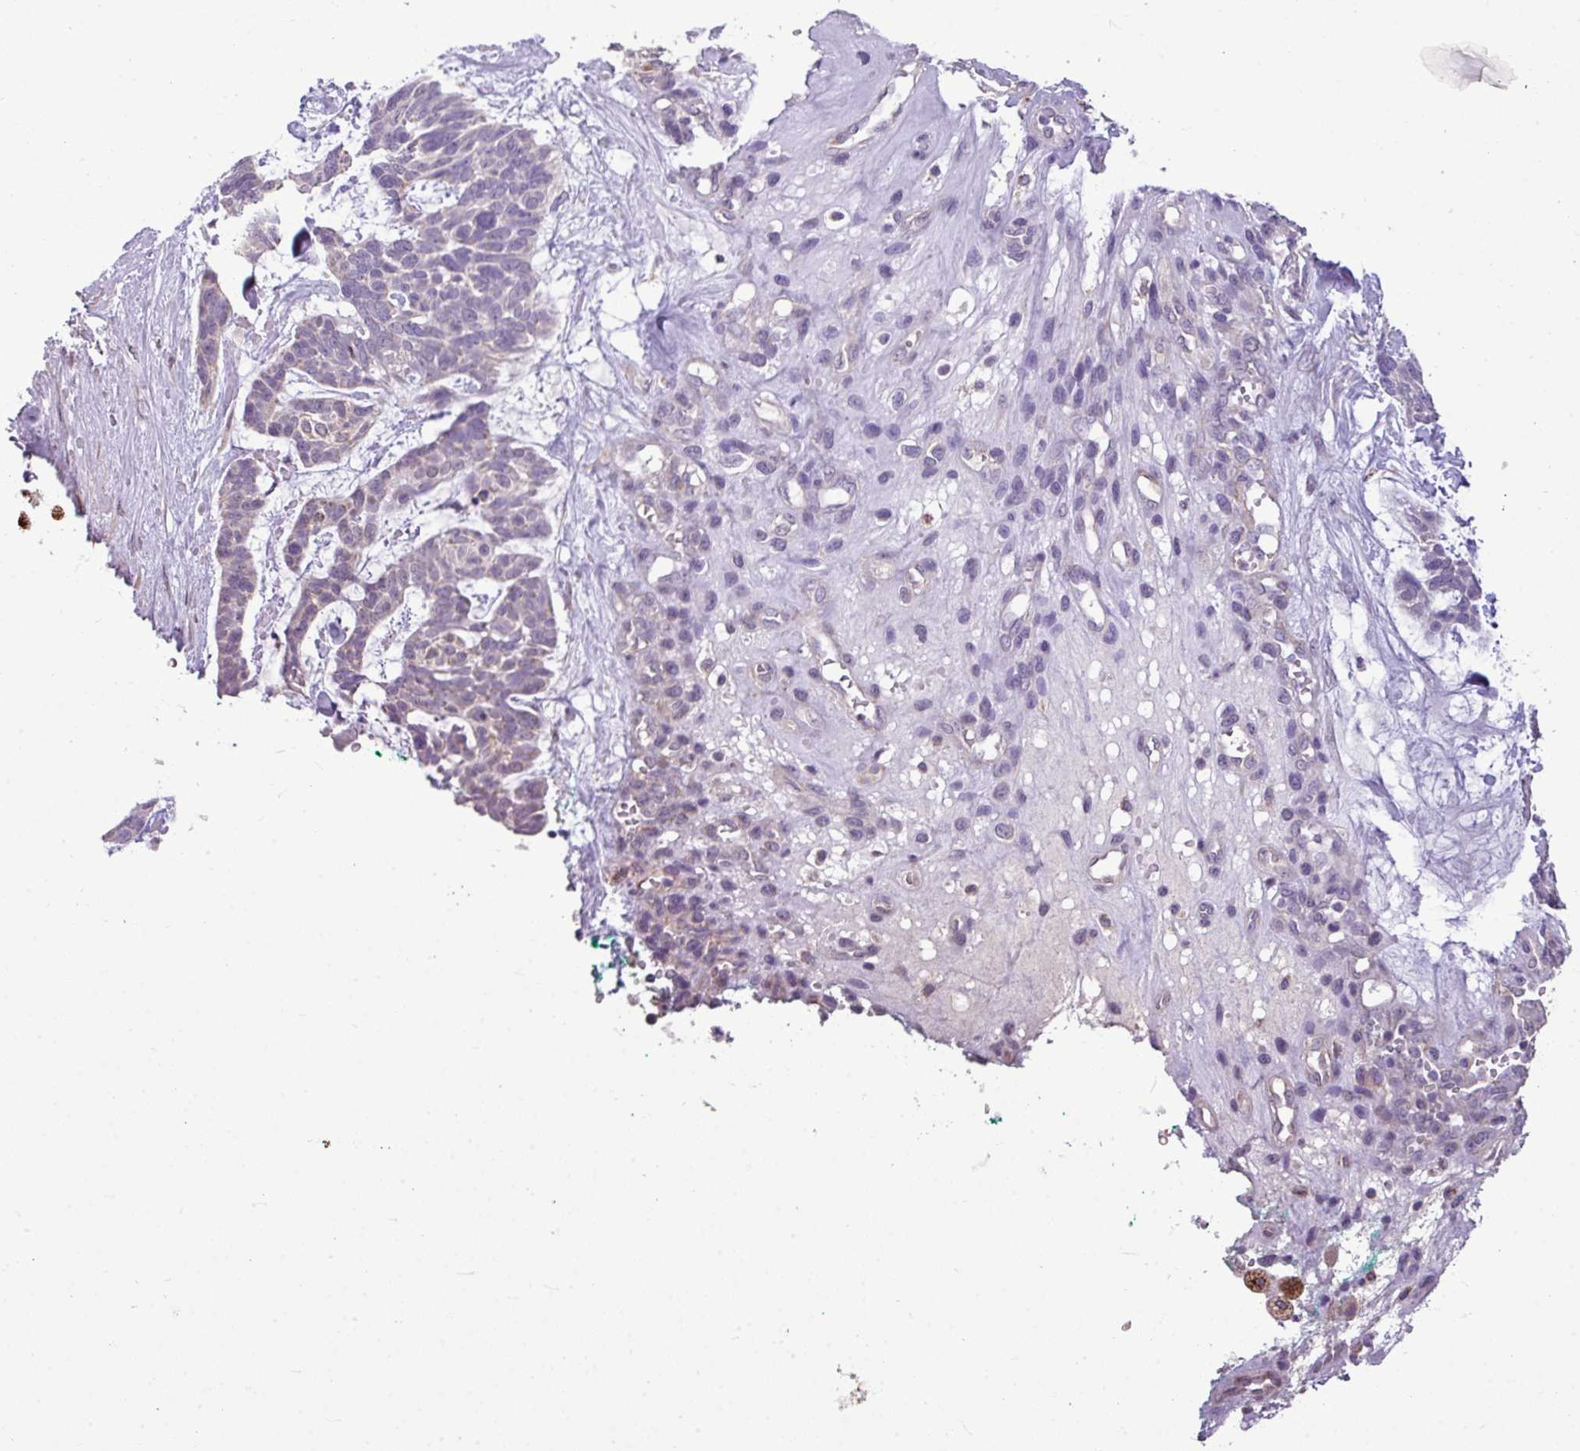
{"staining": {"intensity": "negative", "quantity": "none", "location": "none"}, "tissue": "skin cancer", "cell_type": "Tumor cells", "image_type": "cancer", "snomed": [{"axis": "morphology", "description": "Basal cell carcinoma"}, {"axis": "topography", "description": "Skin"}], "caption": "A micrograph of human skin basal cell carcinoma is negative for staining in tumor cells.", "gene": "ALDH2", "patient": {"sex": "male", "age": 88}}